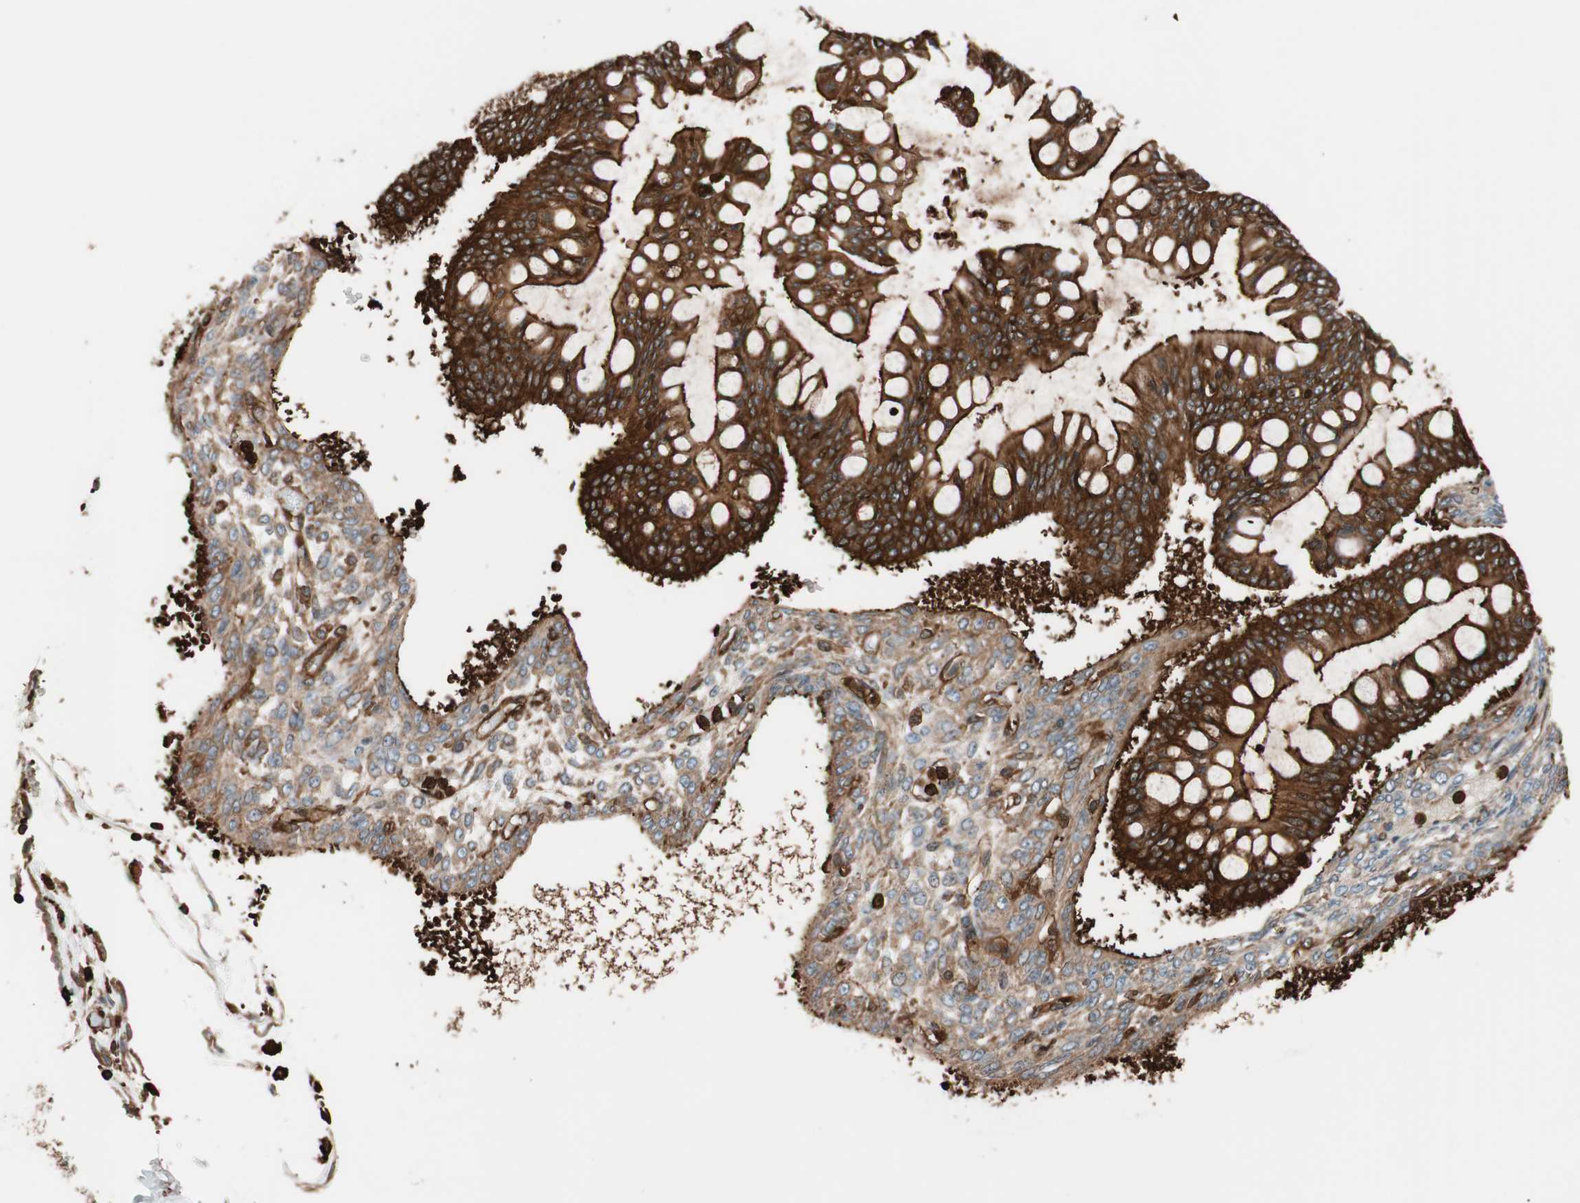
{"staining": {"intensity": "strong", "quantity": ">75%", "location": "cytoplasmic/membranous"}, "tissue": "ovarian cancer", "cell_type": "Tumor cells", "image_type": "cancer", "snomed": [{"axis": "morphology", "description": "Cystadenocarcinoma, mucinous, NOS"}, {"axis": "topography", "description": "Ovary"}], "caption": "Ovarian mucinous cystadenocarcinoma stained for a protein (brown) reveals strong cytoplasmic/membranous positive expression in approximately >75% of tumor cells.", "gene": "VASP", "patient": {"sex": "female", "age": 73}}